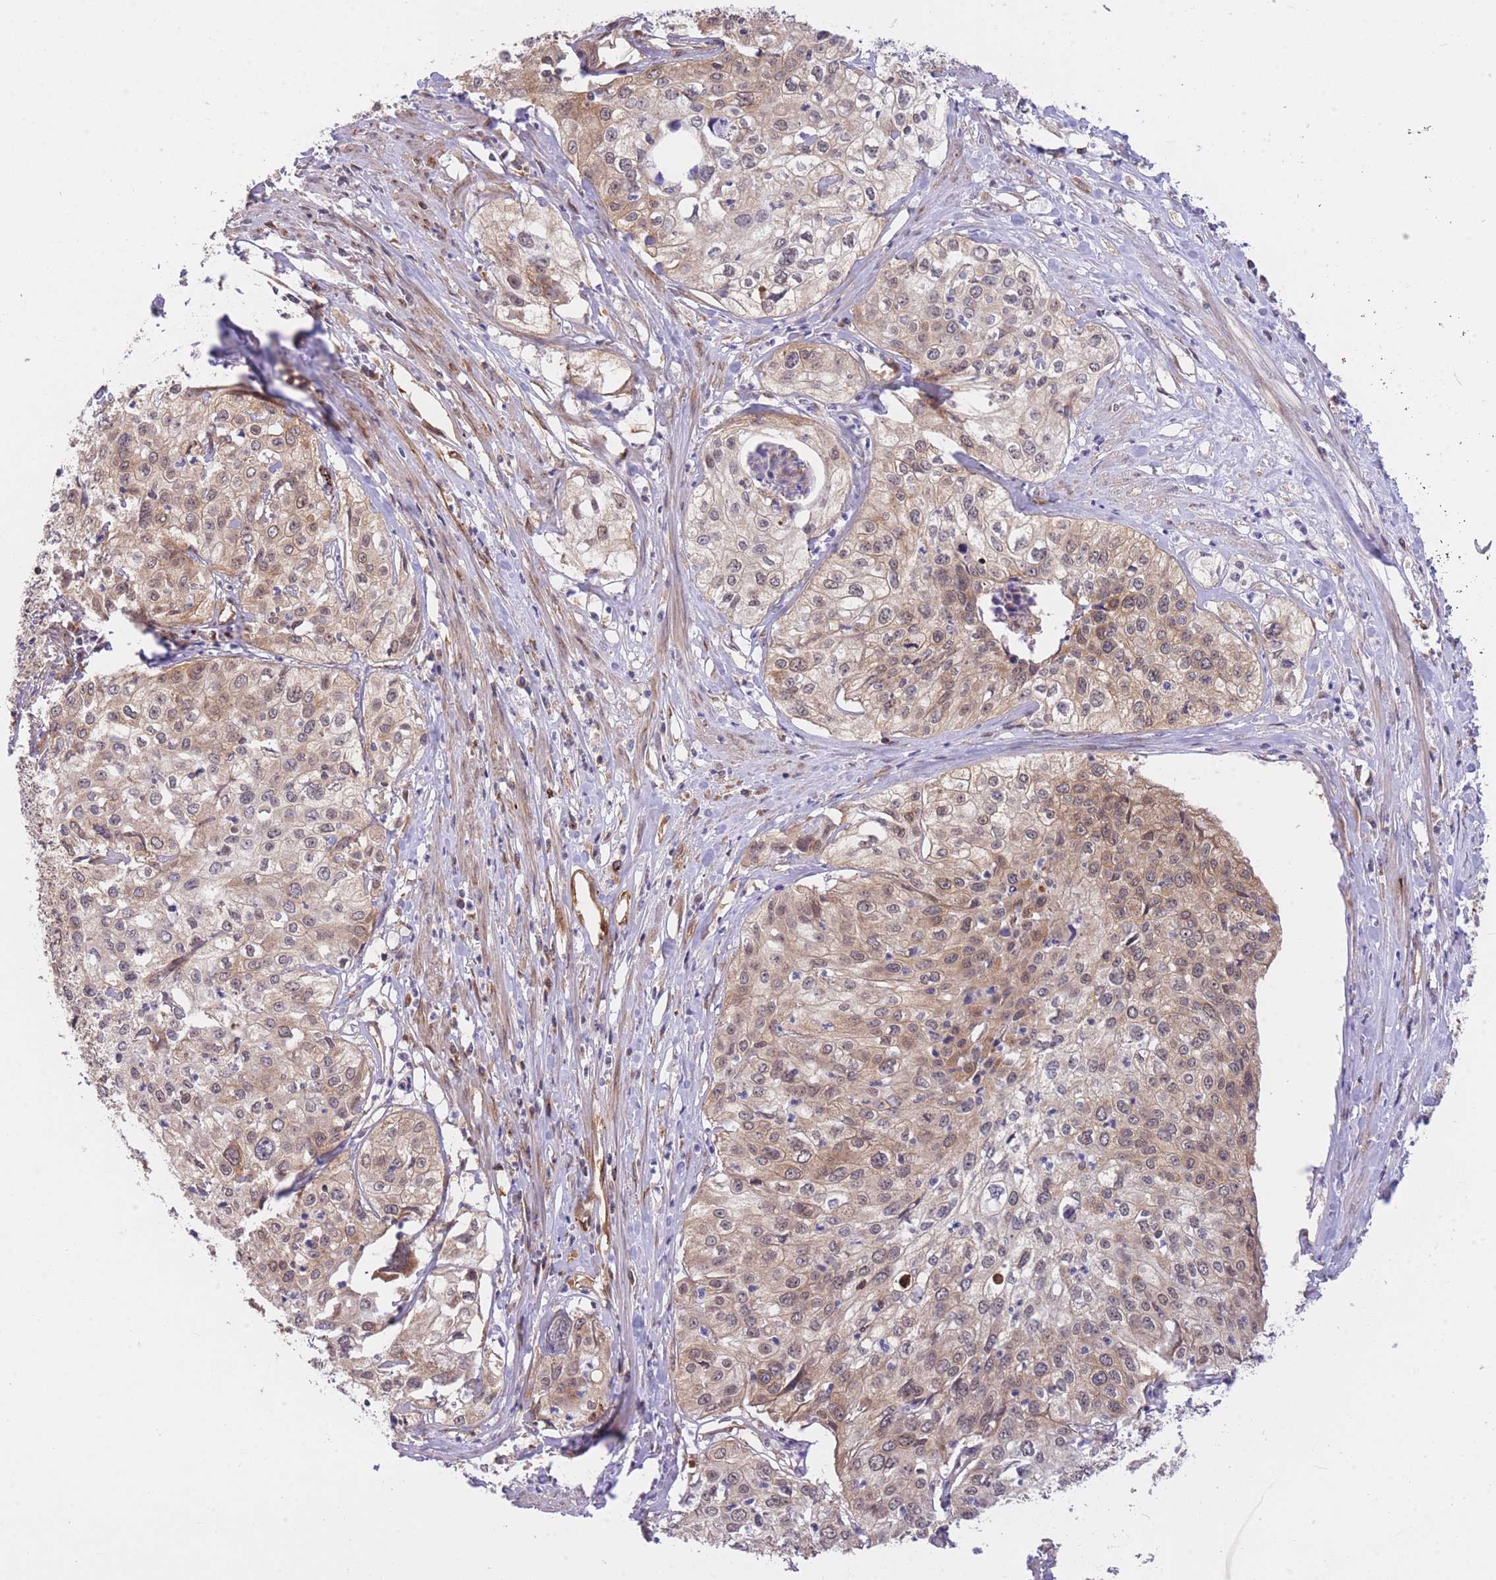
{"staining": {"intensity": "weak", "quantity": ">75%", "location": "cytoplasmic/membranous,nuclear"}, "tissue": "cervical cancer", "cell_type": "Tumor cells", "image_type": "cancer", "snomed": [{"axis": "morphology", "description": "Squamous cell carcinoma, NOS"}, {"axis": "topography", "description": "Cervix"}], "caption": "Cervical cancer was stained to show a protein in brown. There is low levels of weak cytoplasmic/membranous and nuclear staining in approximately >75% of tumor cells. (Brightfield microscopy of DAB IHC at high magnification).", "gene": "EXOSC8", "patient": {"sex": "female", "age": 31}}